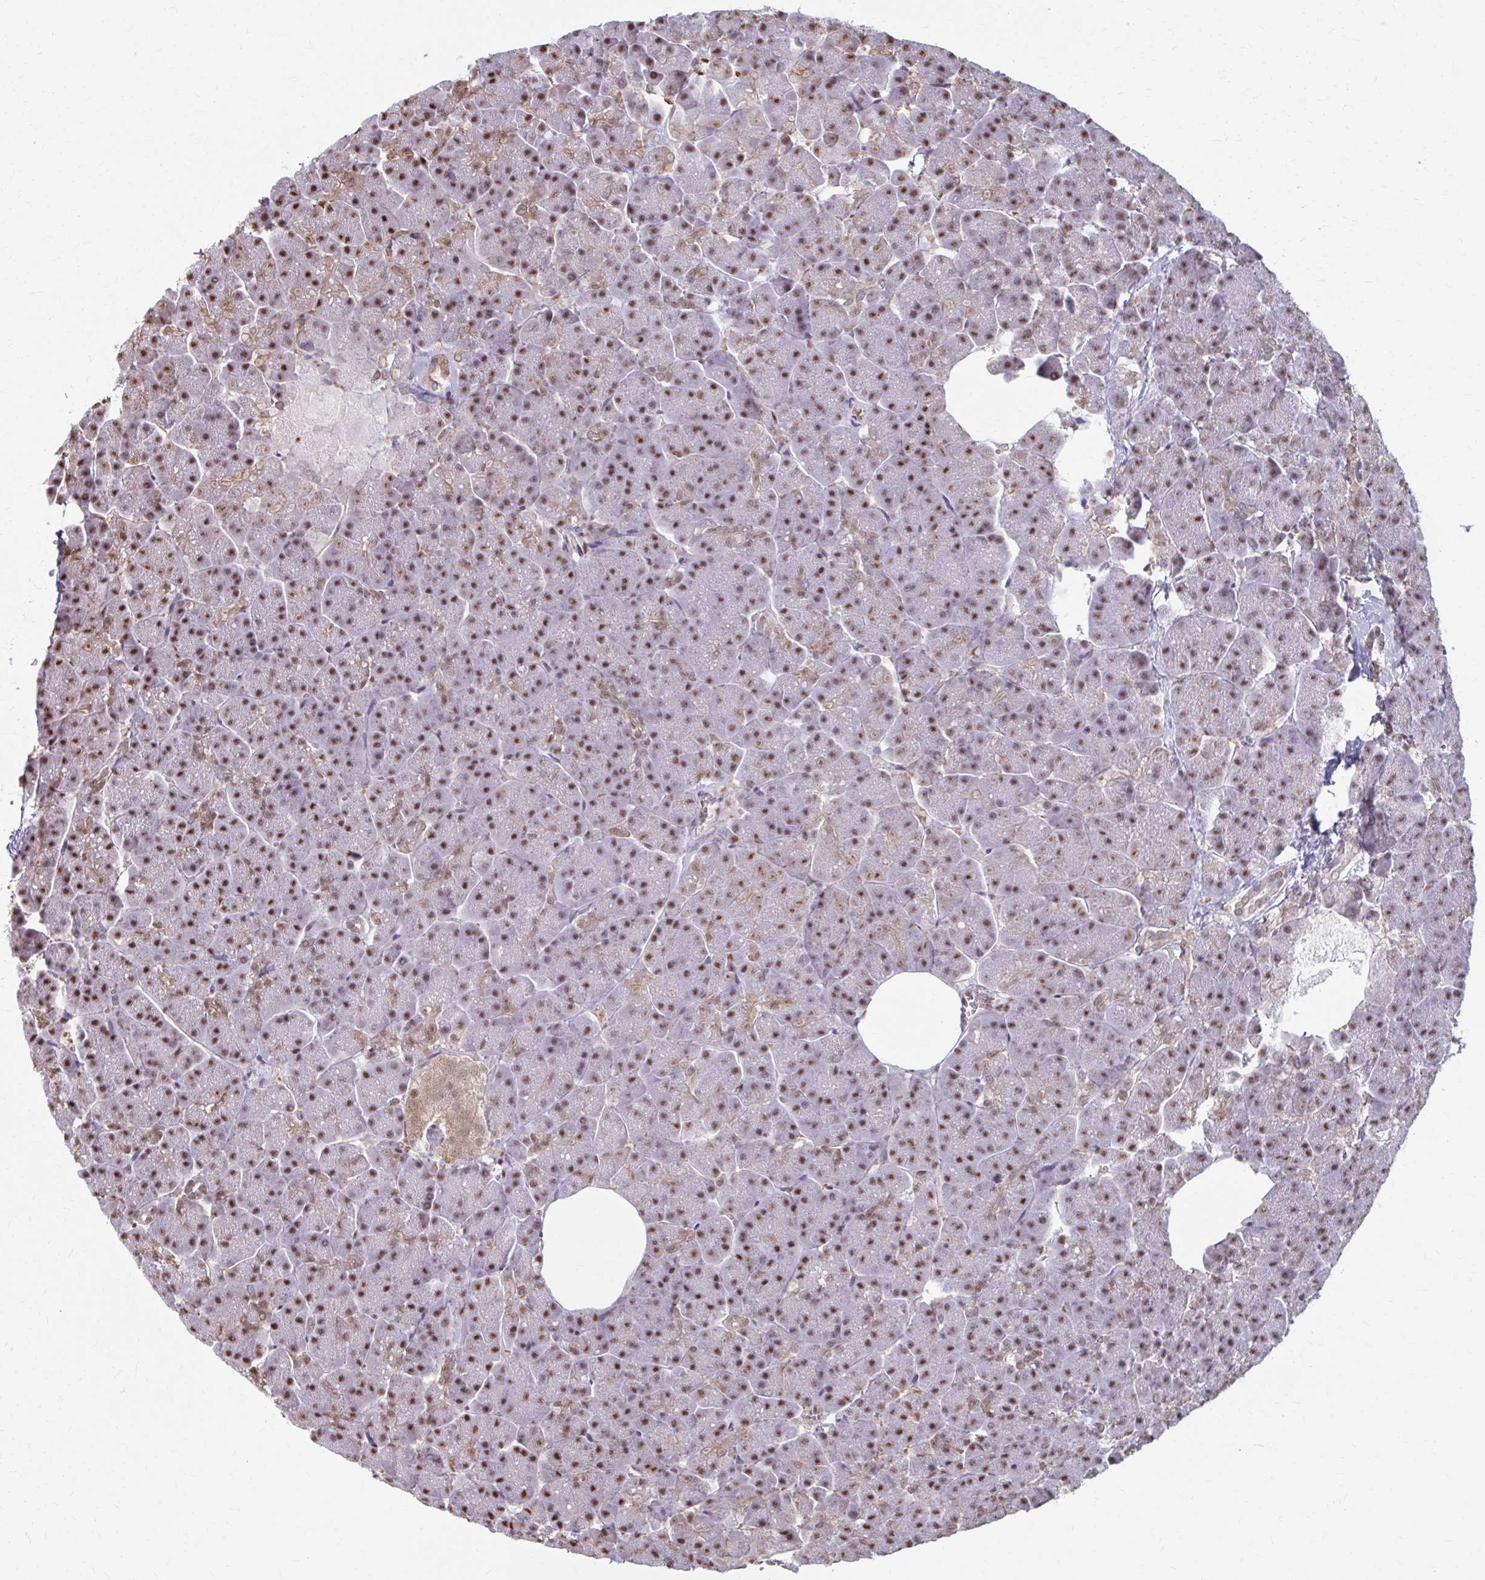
{"staining": {"intensity": "moderate", "quantity": ">75%", "location": "nuclear"}, "tissue": "pancreas", "cell_type": "Exocrine glandular cells", "image_type": "normal", "snomed": [{"axis": "morphology", "description": "Normal tissue, NOS"}, {"axis": "topography", "description": "Pancreas"}, {"axis": "topography", "description": "Peripheral nerve tissue"}], "caption": "Immunohistochemical staining of unremarkable human pancreas displays moderate nuclear protein staining in about >75% of exocrine glandular cells. (DAB (3,3'-diaminobenzidine) = brown stain, brightfield microscopy at high magnification).", "gene": "ING4", "patient": {"sex": "male", "age": 54}}